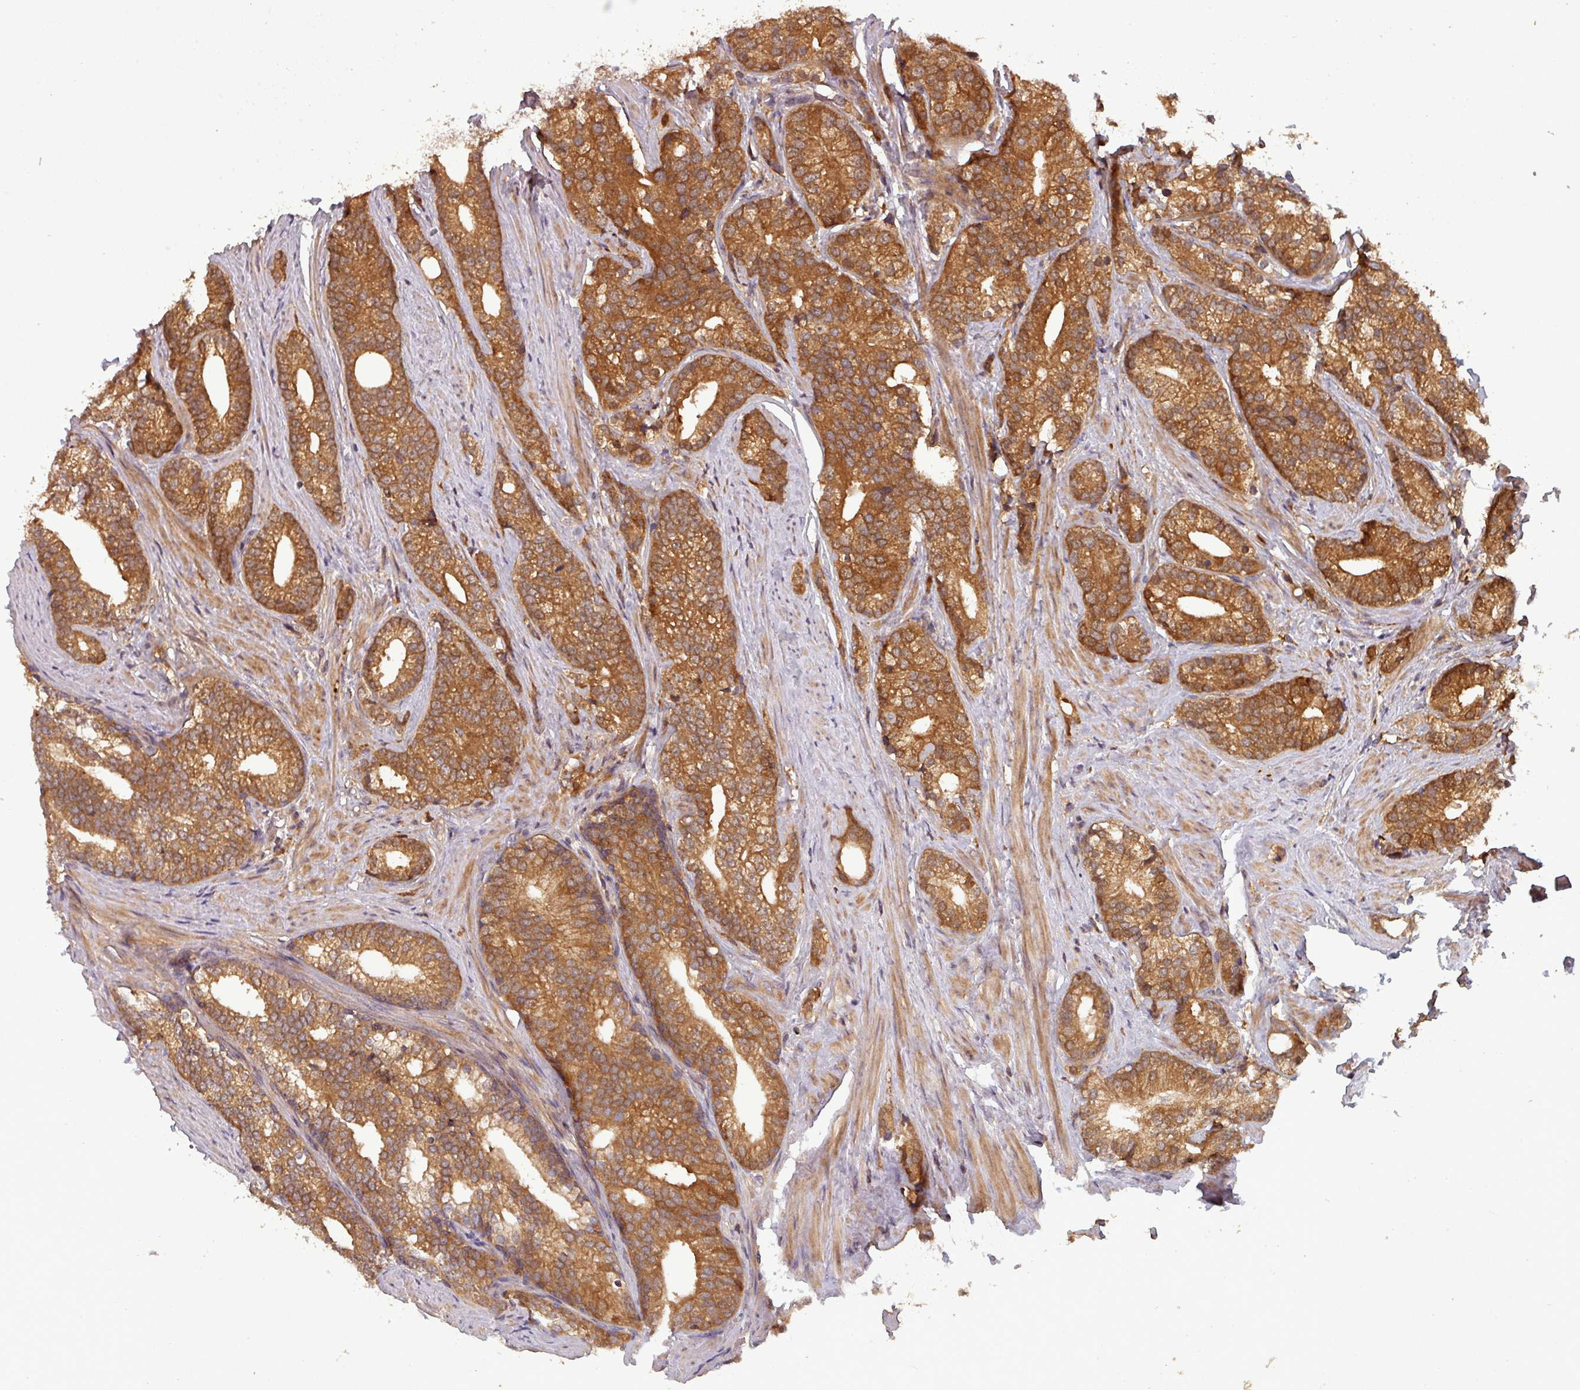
{"staining": {"intensity": "strong", "quantity": ">75%", "location": "cytoplasmic/membranous"}, "tissue": "prostate cancer", "cell_type": "Tumor cells", "image_type": "cancer", "snomed": [{"axis": "morphology", "description": "Adenocarcinoma, Low grade"}, {"axis": "topography", "description": "Prostate"}], "caption": "DAB (3,3'-diaminobenzidine) immunohistochemical staining of prostate adenocarcinoma (low-grade) shows strong cytoplasmic/membranous protein expression in approximately >75% of tumor cells.", "gene": "GSKIP", "patient": {"sex": "male", "age": 71}}